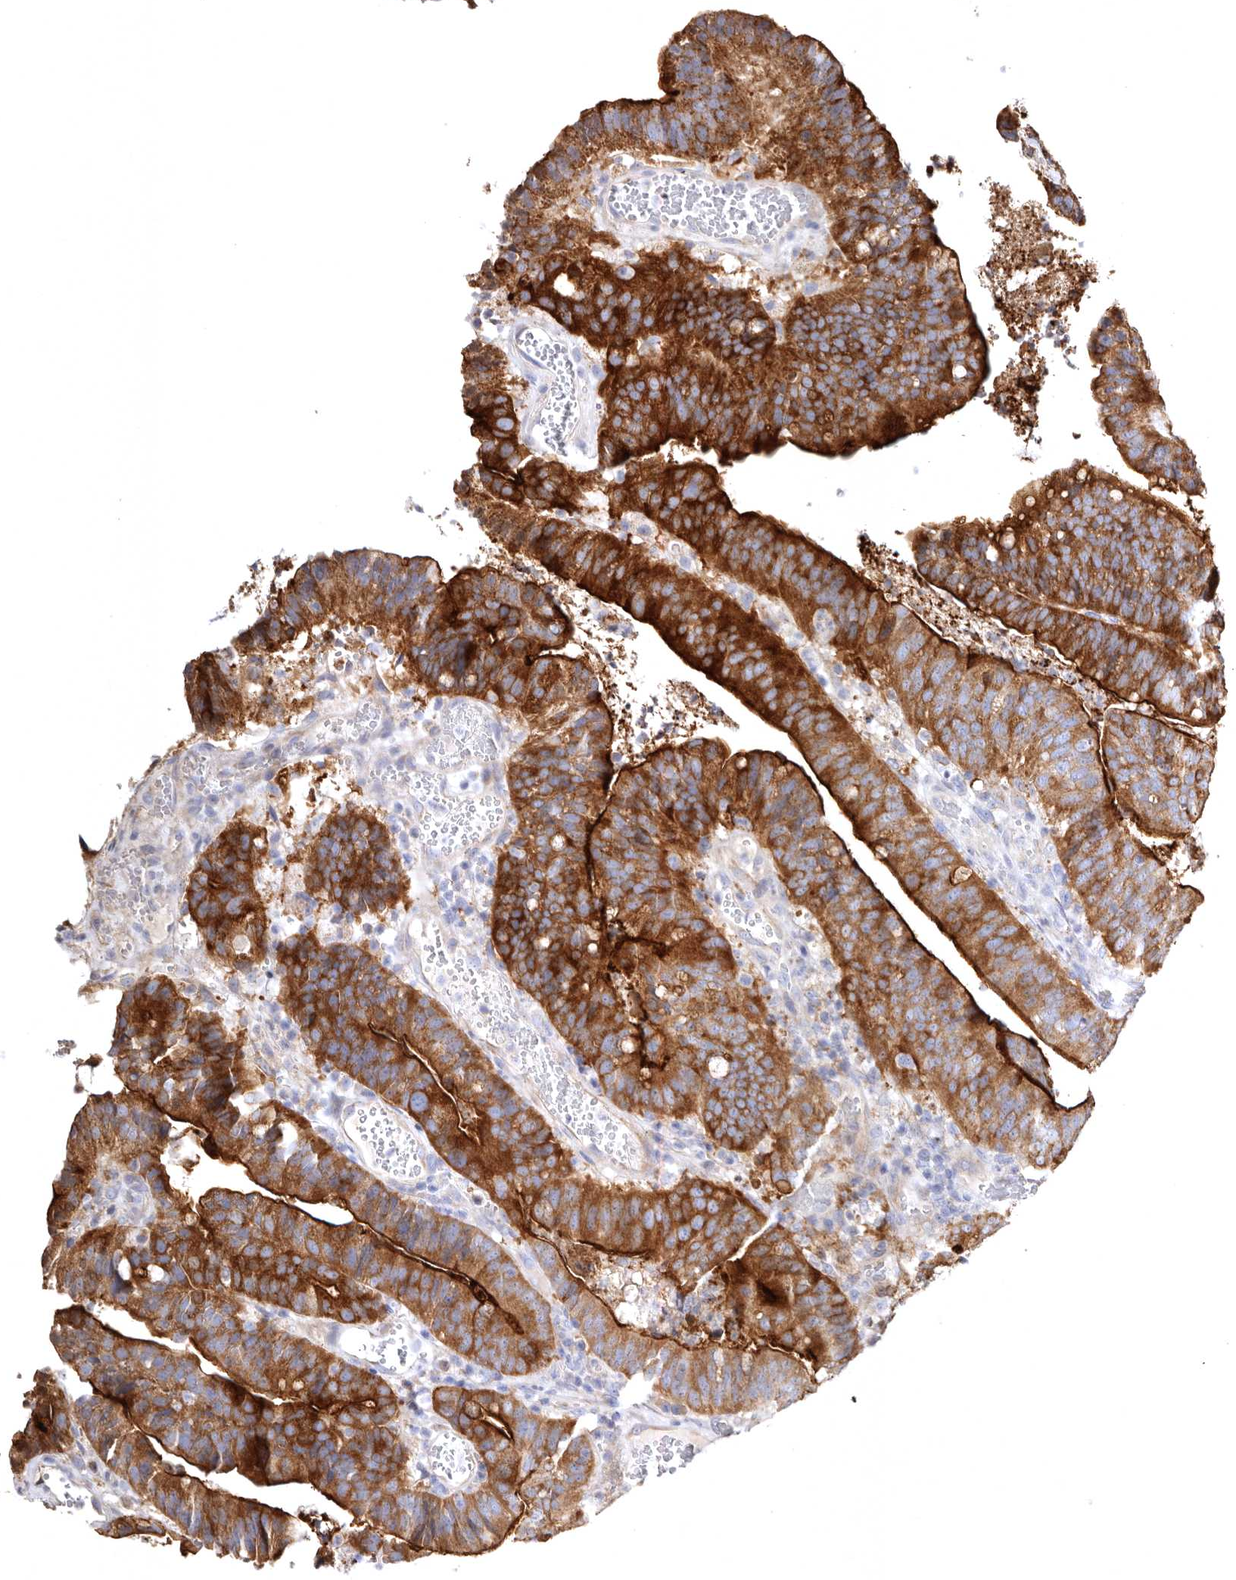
{"staining": {"intensity": "strong", "quantity": ">75%", "location": "cytoplasmic/membranous"}, "tissue": "colorectal cancer", "cell_type": "Tumor cells", "image_type": "cancer", "snomed": [{"axis": "morphology", "description": "Adenocarcinoma, NOS"}, {"axis": "topography", "description": "Colon"}], "caption": "The image shows a brown stain indicating the presence of a protein in the cytoplasmic/membranous of tumor cells in colorectal adenocarcinoma. Immunohistochemistry (ihc) stains the protein in brown and the nuclei are stained blue.", "gene": "BAIAP2L1", "patient": {"sex": "female", "age": 66}}